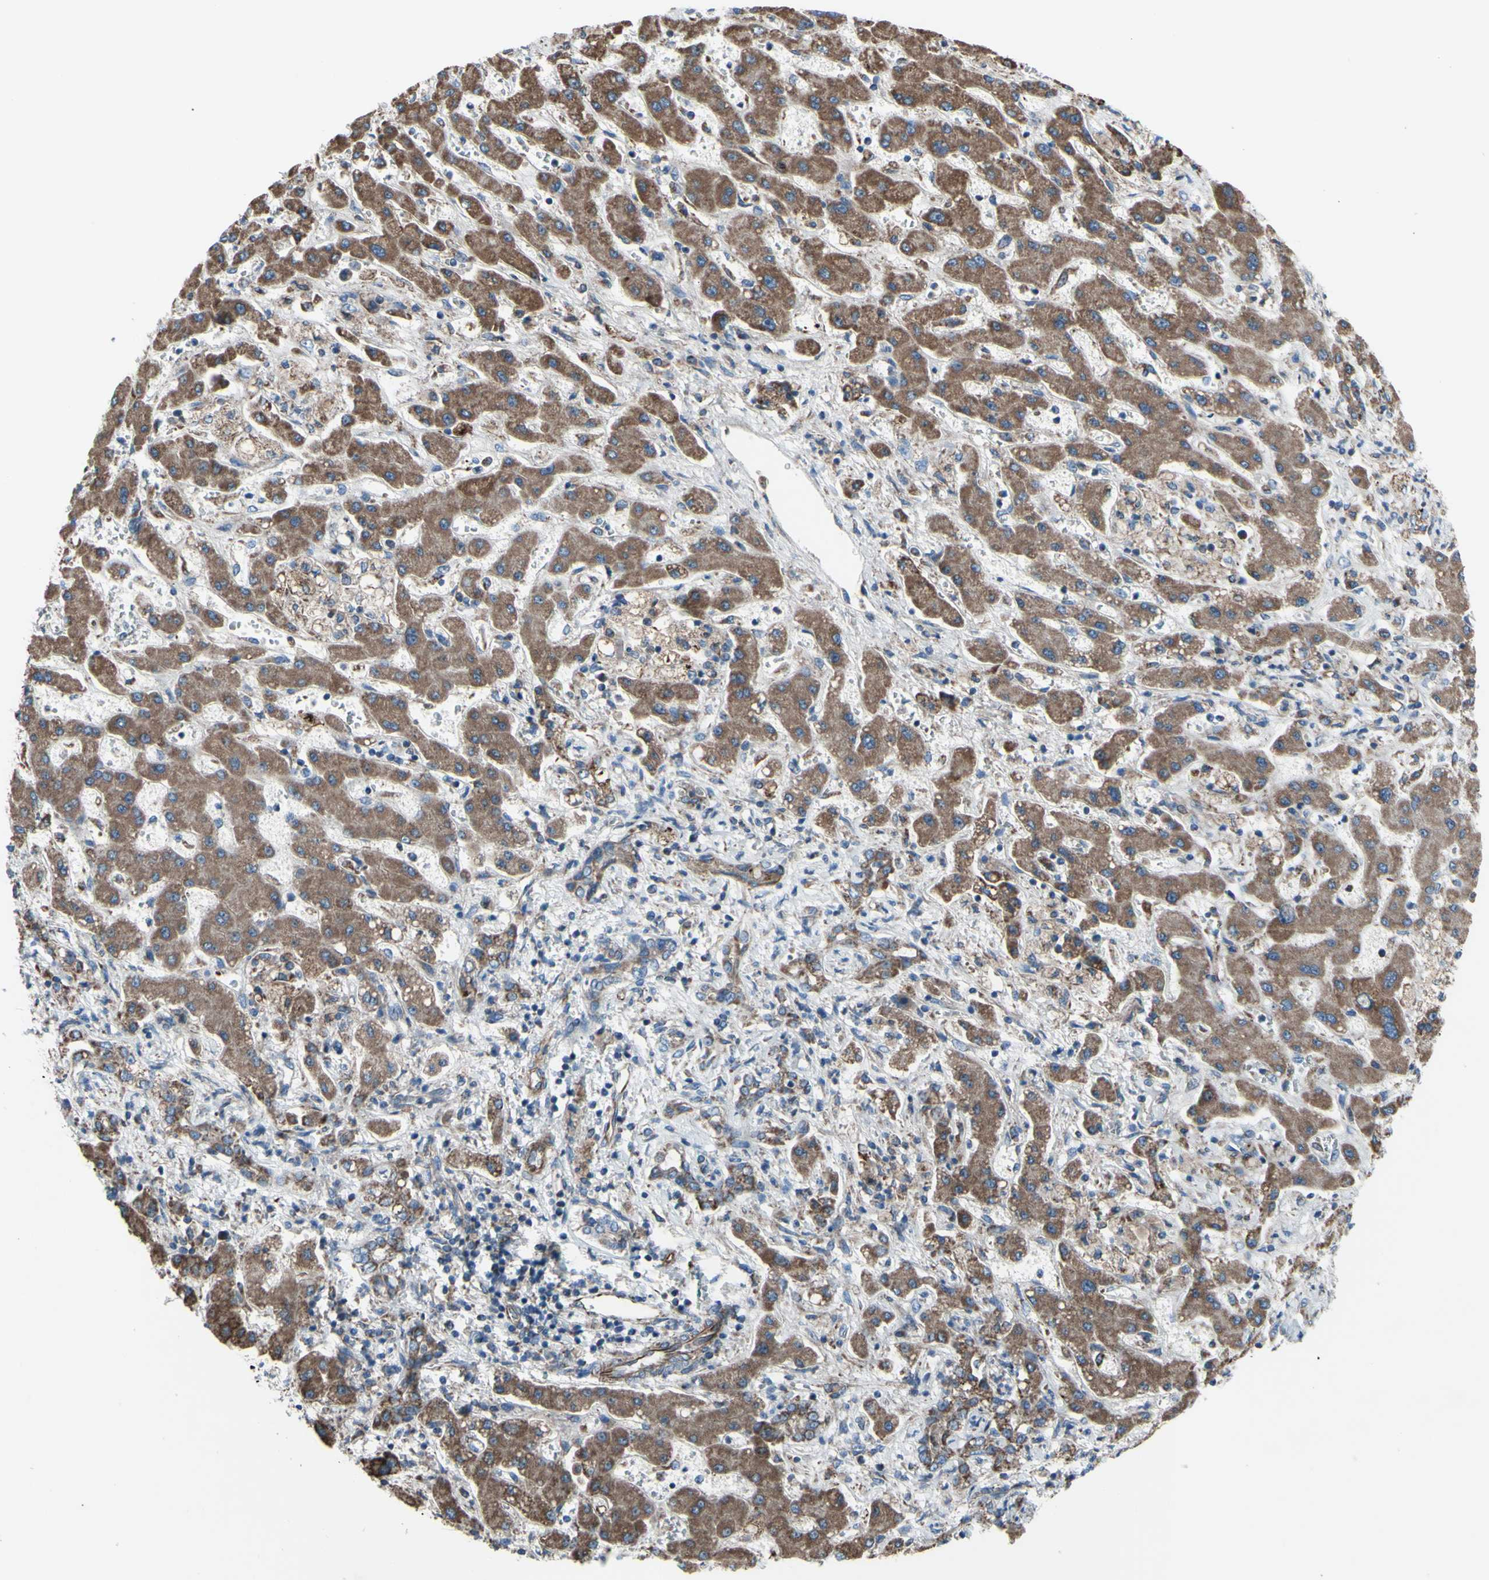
{"staining": {"intensity": "moderate", "quantity": ">75%", "location": "cytoplasmic/membranous"}, "tissue": "liver cancer", "cell_type": "Tumor cells", "image_type": "cancer", "snomed": [{"axis": "morphology", "description": "Cholangiocarcinoma"}, {"axis": "topography", "description": "Liver"}], "caption": "Cholangiocarcinoma (liver) stained for a protein (brown) reveals moderate cytoplasmic/membranous positive staining in about >75% of tumor cells.", "gene": "EMC7", "patient": {"sex": "male", "age": 50}}